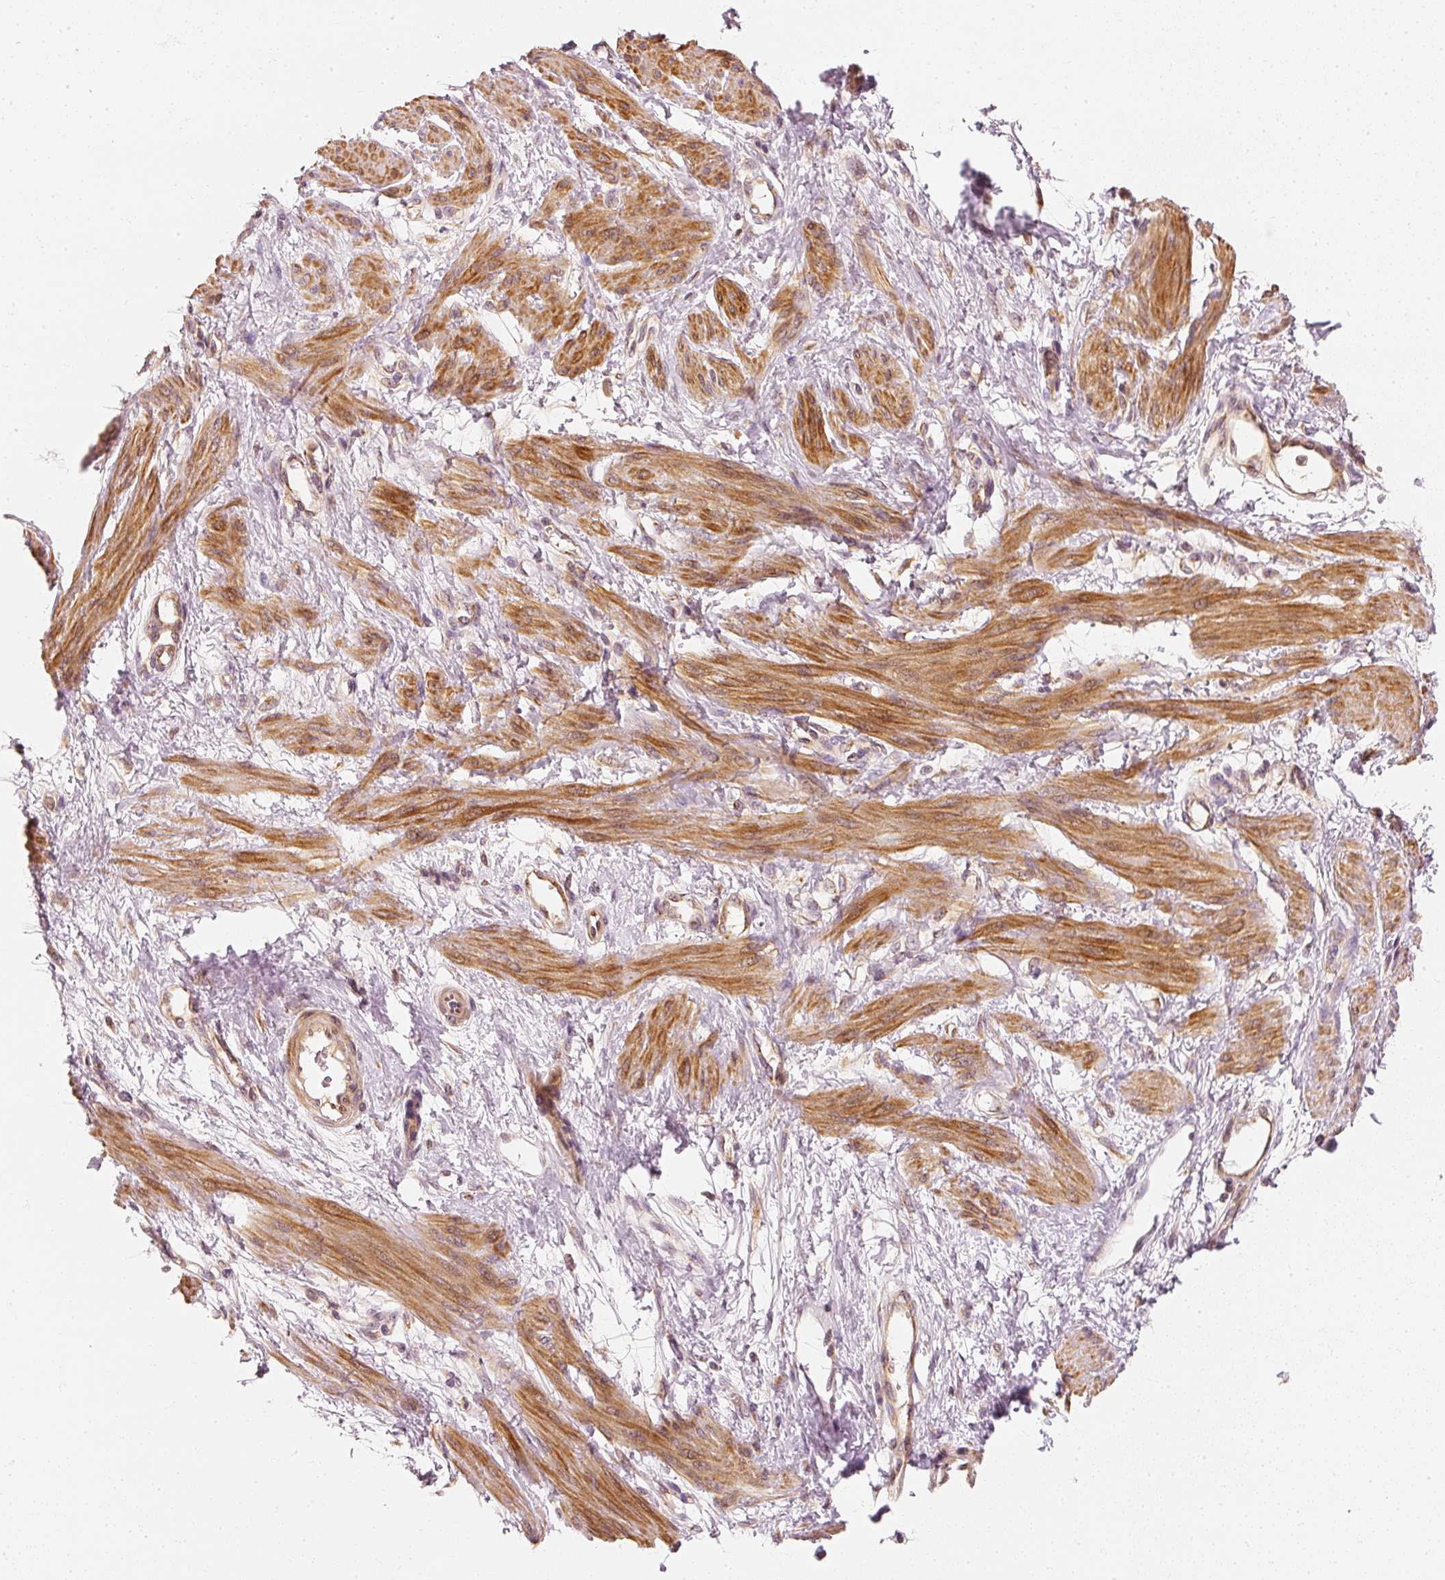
{"staining": {"intensity": "strong", "quantity": ">75%", "location": "cytoplasmic/membranous"}, "tissue": "smooth muscle", "cell_type": "Smooth muscle cells", "image_type": "normal", "snomed": [{"axis": "morphology", "description": "Normal tissue, NOS"}, {"axis": "topography", "description": "Smooth muscle"}, {"axis": "topography", "description": "Uterus"}], "caption": "Strong cytoplasmic/membranous expression is appreciated in about >75% of smooth muscle cells in benign smooth muscle.", "gene": "EEF1A1", "patient": {"sex": "female", "age": 39}}